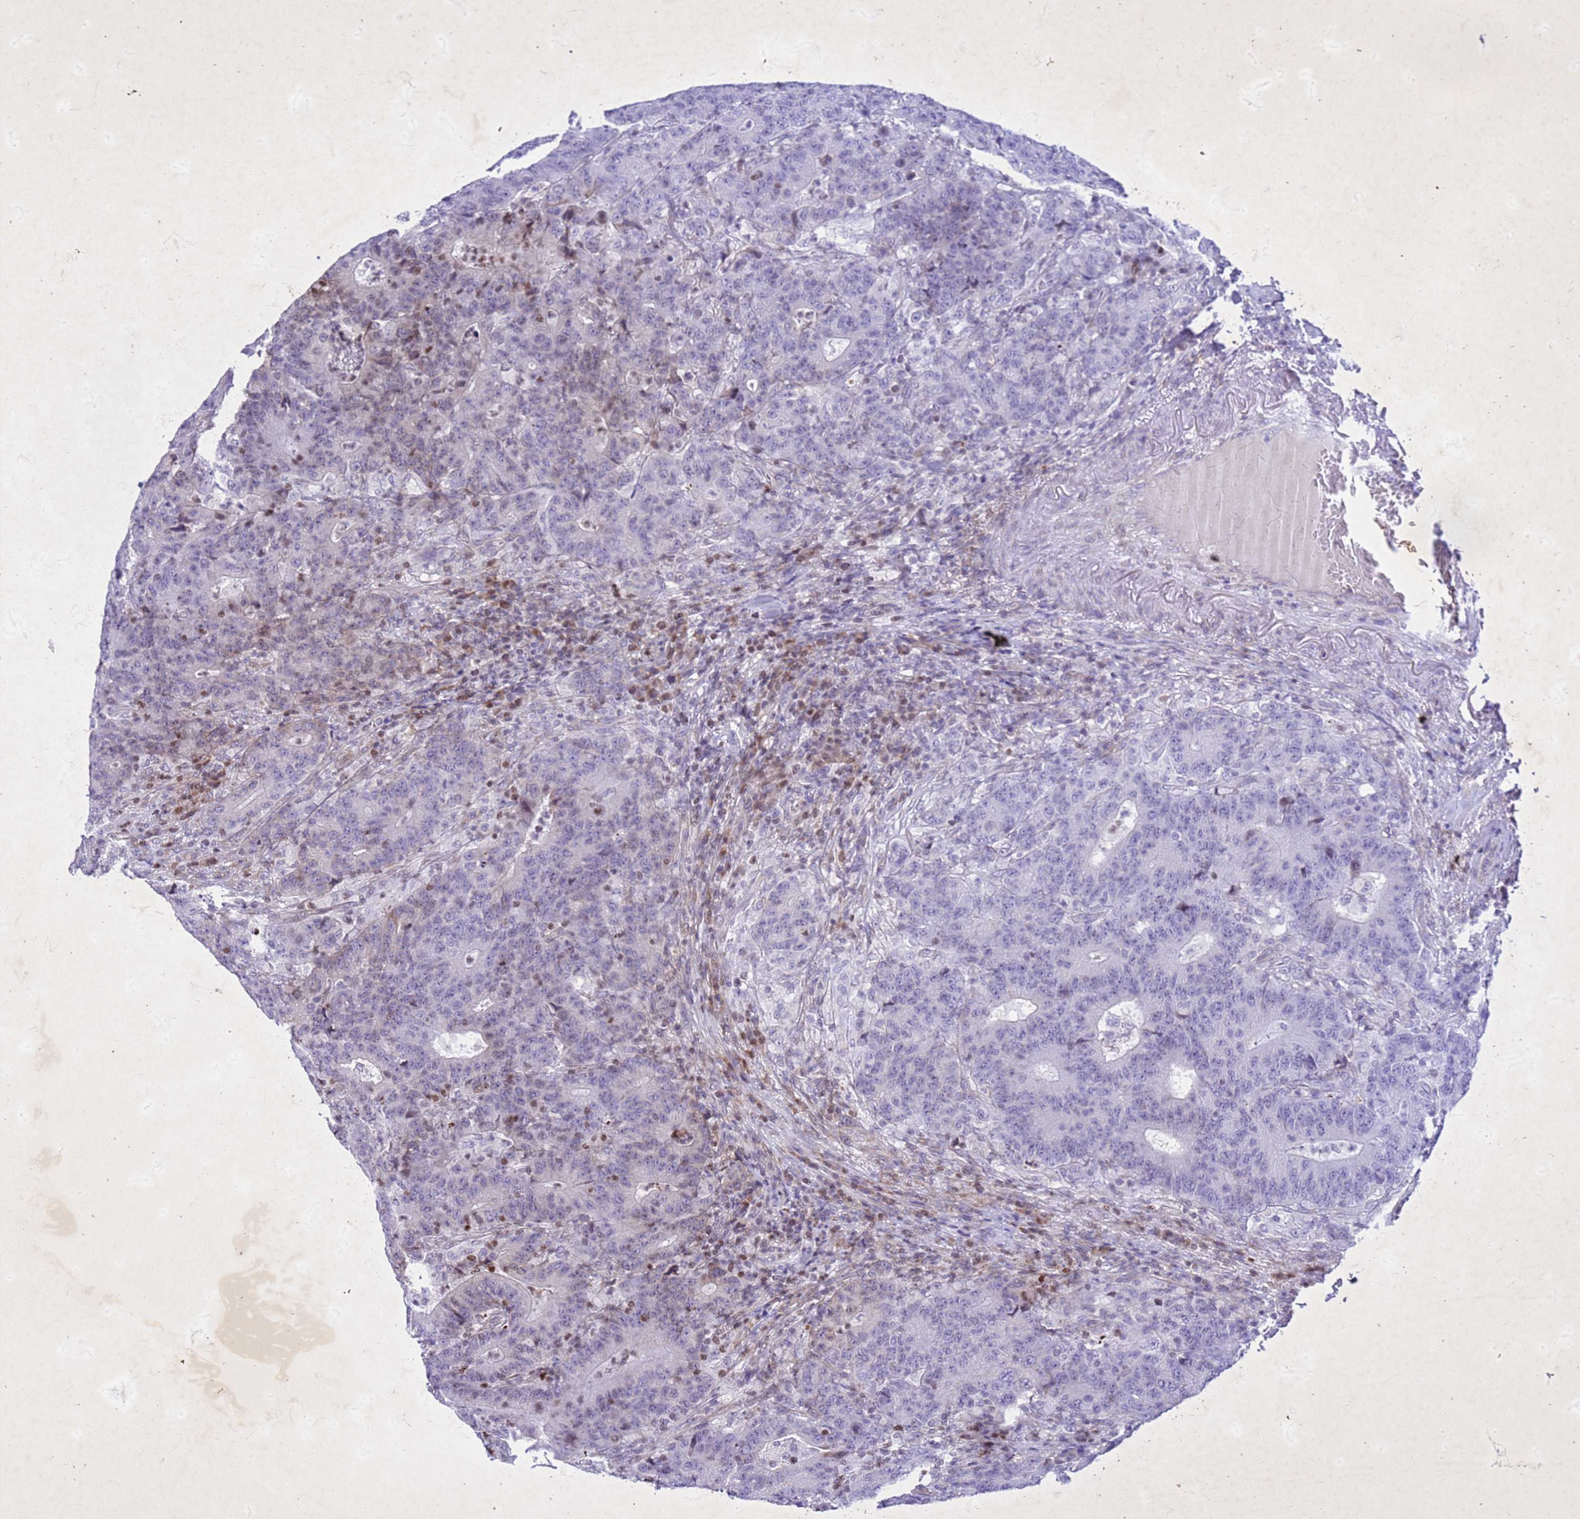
{"staining": {"intensity": "moderate", "quantity": "<25%", "location": "nuclear"}, "tissue": "colorectal cancer", "cell_type": "Tumor cells", "image_type": "cancer", "snomed": [{"axis": "morphology", "description": "Normal tissue, NOS"}, {"axis": "morphology", "description": "Adenocarcinoma, NOS"}, {"axis": "topography", "description": "Colon"}], "caption": "Immunohistochemistry (IHC) of human colorectal cancer reveals low levels of moderate nuclear positivity in about <25% of tumor cells.", "gene": "COPS9", "patient": {"sex": "female", "age": 75}}